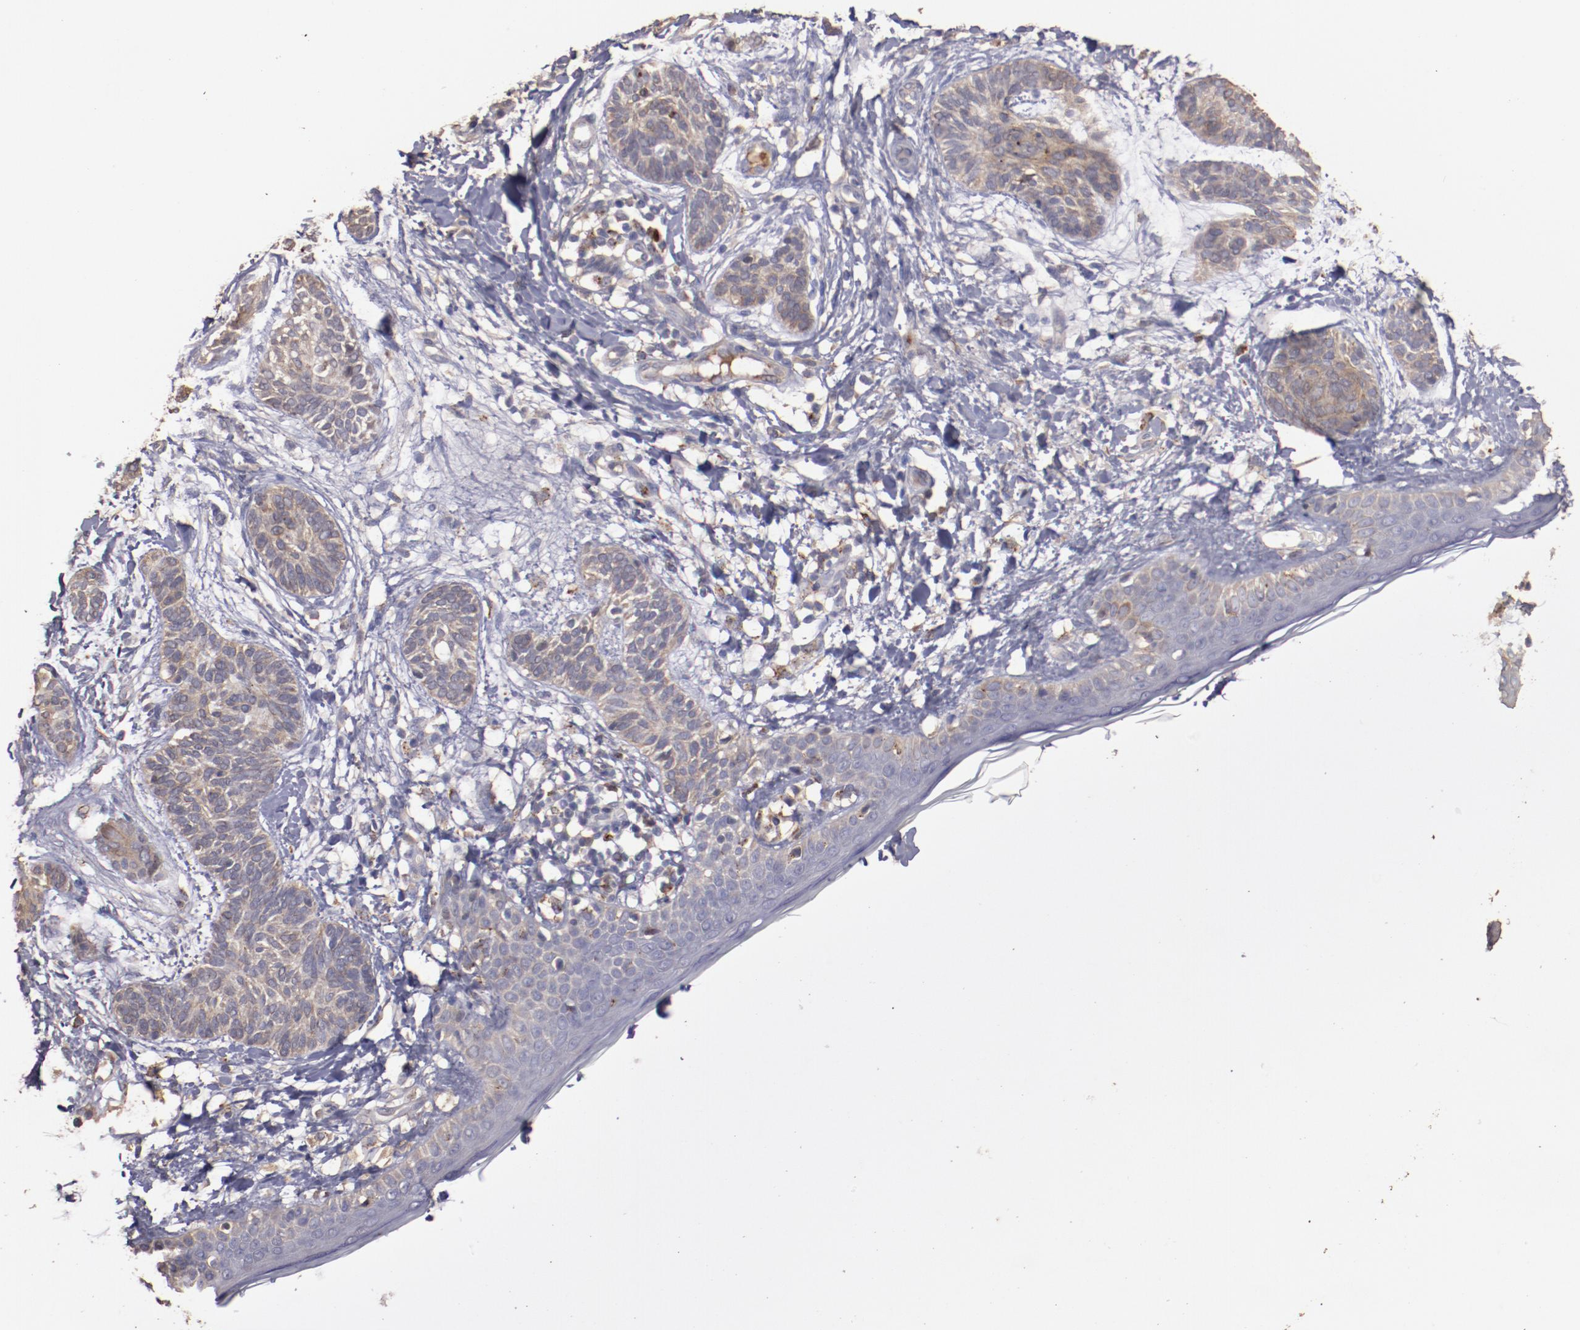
{"staining": {"intensity": "moderate", "quantity": ">75%", "location": "cytoplasmic/membranous"}, "tissue": "skin cancer", "cell_type": "Tumor cells", "image_type": "cancer", "snomed": [{"axis": "morphology", "description": "Normal tissue, NOS"}, {"axis": "morphology", "description": "Basal cell carcinoma"}, {"axis": "topography", "description": "Skin"}], "caption": "Skin cancer (basal cell carcinoma) stained with DAB (3,3'-diaminobenzidine) immunohistochemistry (IHC) displays medium levels of moderate cytoplasmic/membranous positivity in about >75% of tumor cells. The staining is performed using DAB (3,3'-diaminobenzidine) brown chromogen to label protein expression. The nuclei are counter-stained blue using hematoxylin.", "gene": "SRRD", "patient": {"sex": "male", "age": 63}}